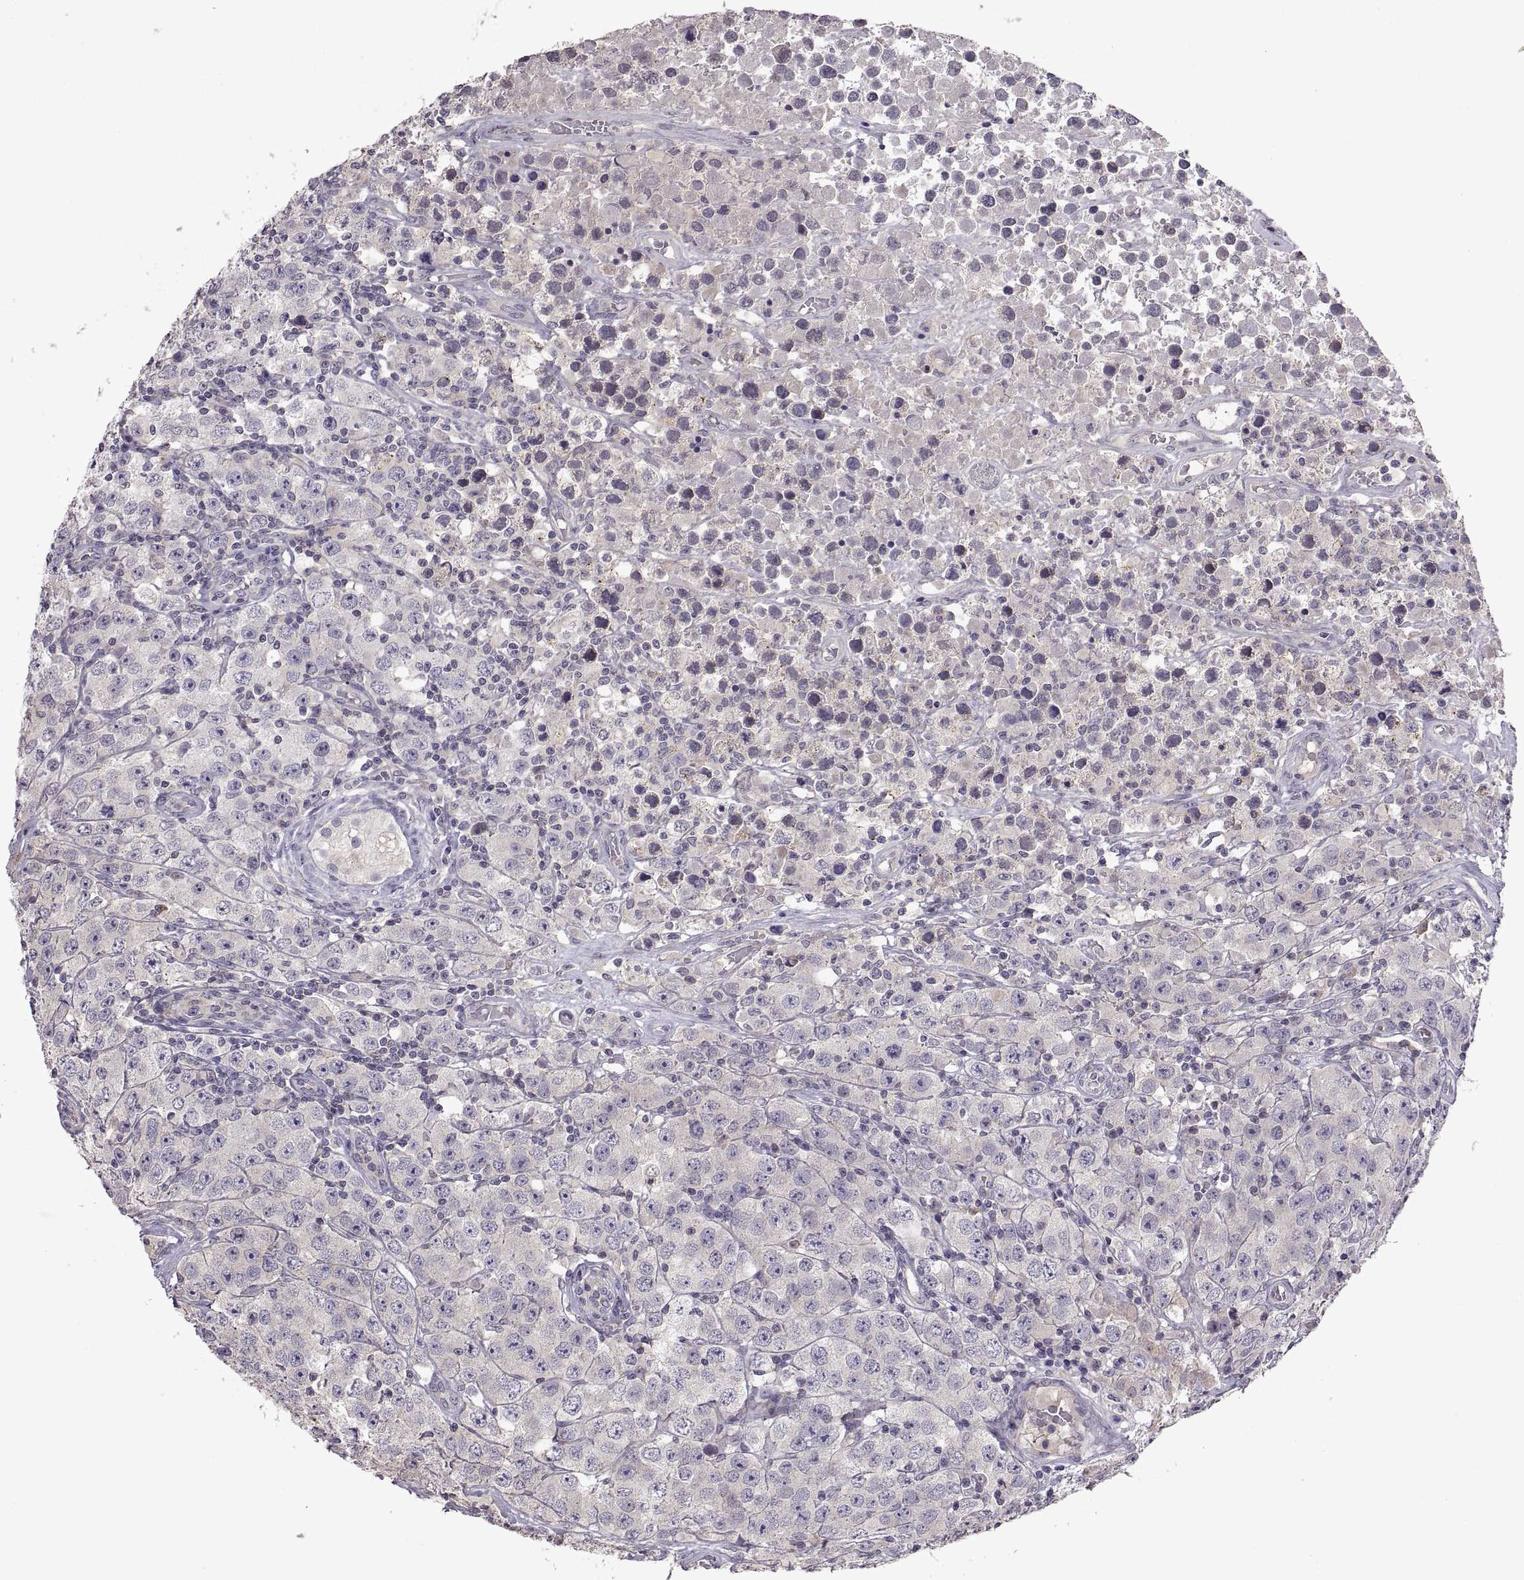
{"staining": {"intensity": "negative", "quantity": "none", "location": "none"}, "tissue": "testis cancer", "cell_type": "Tumor cells", "image_type": "cancer", "snomed": [{"axis": "morphology", "description": "Seminoma, NOS"}, {"axis": "topography", "description": "Testis"}], "caption": "There is no significant expression in tumor cells of testis cancer. (DAB (3,3'-diaminobenzidine) IHC visualized using brightfield microscopy, high magnification).", "gene": "NMNAT2", "patient": {"sex": "male", "age": 52}}